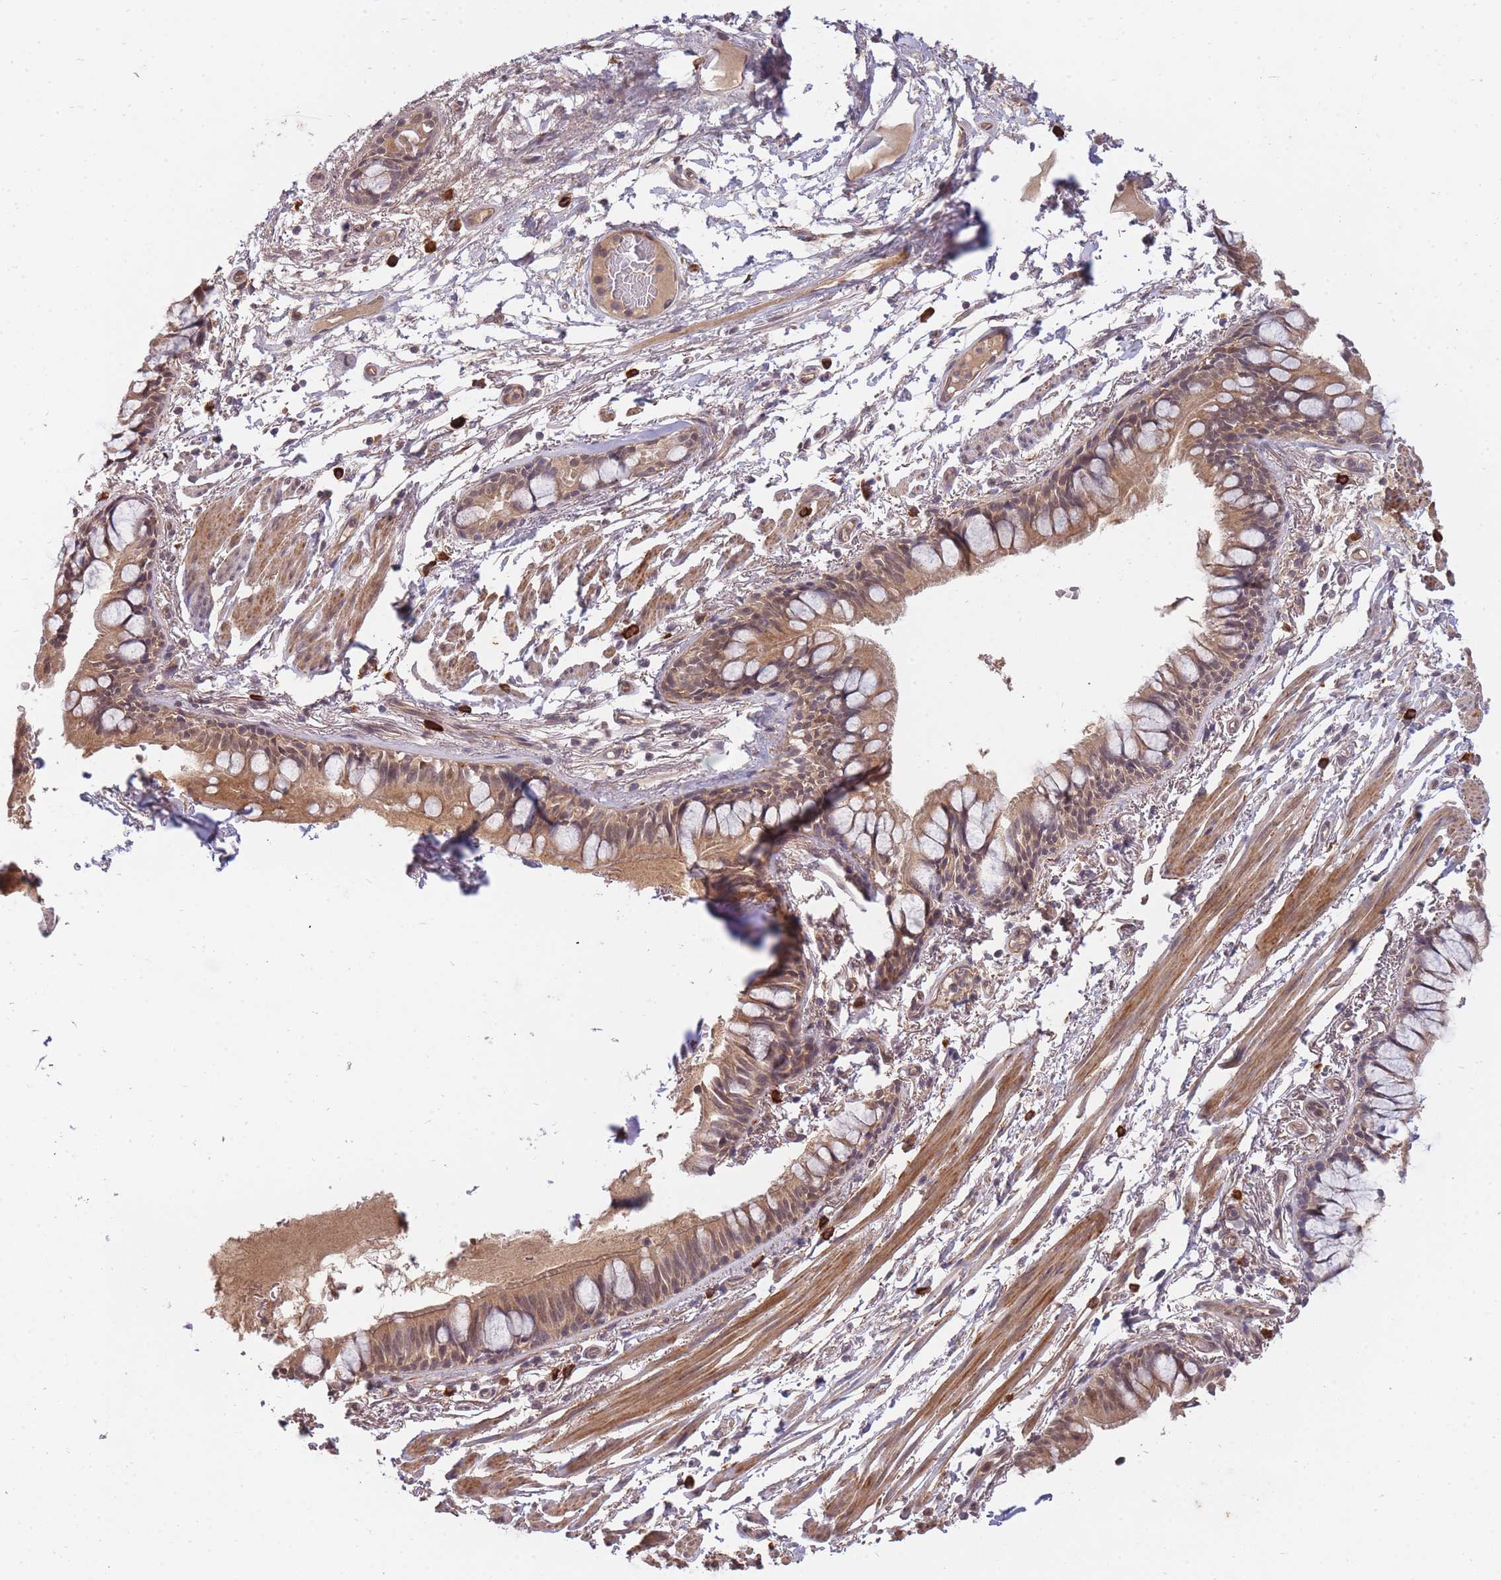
{"staining": {"intensity": "moderate", "quantity": ">75%", "location": "cytoplasmic/membranous,nuclear"}, "tissue": "bronchus", "cell_type": "Respiratory epithelial cells", "image_type": "normal", "snomed": [{"axis": "morphology", "description": "Normal tissue, NOS"}, {"axis": "topography", "description": "Bronchus"}], "caption": "An IHC histopathology image of normal tissue is shown. Protein staining in brown shows moderate cytoplasmic/membranous,nuclear positivity in bronchus within respiratory epithelial cells. (DAB (3,3'-diaminobenzidine) IHC, brown staining for protein, blue staining for nuclei).", "gene": "SMC6", "patient": {"sex": "male", "age": 70}}